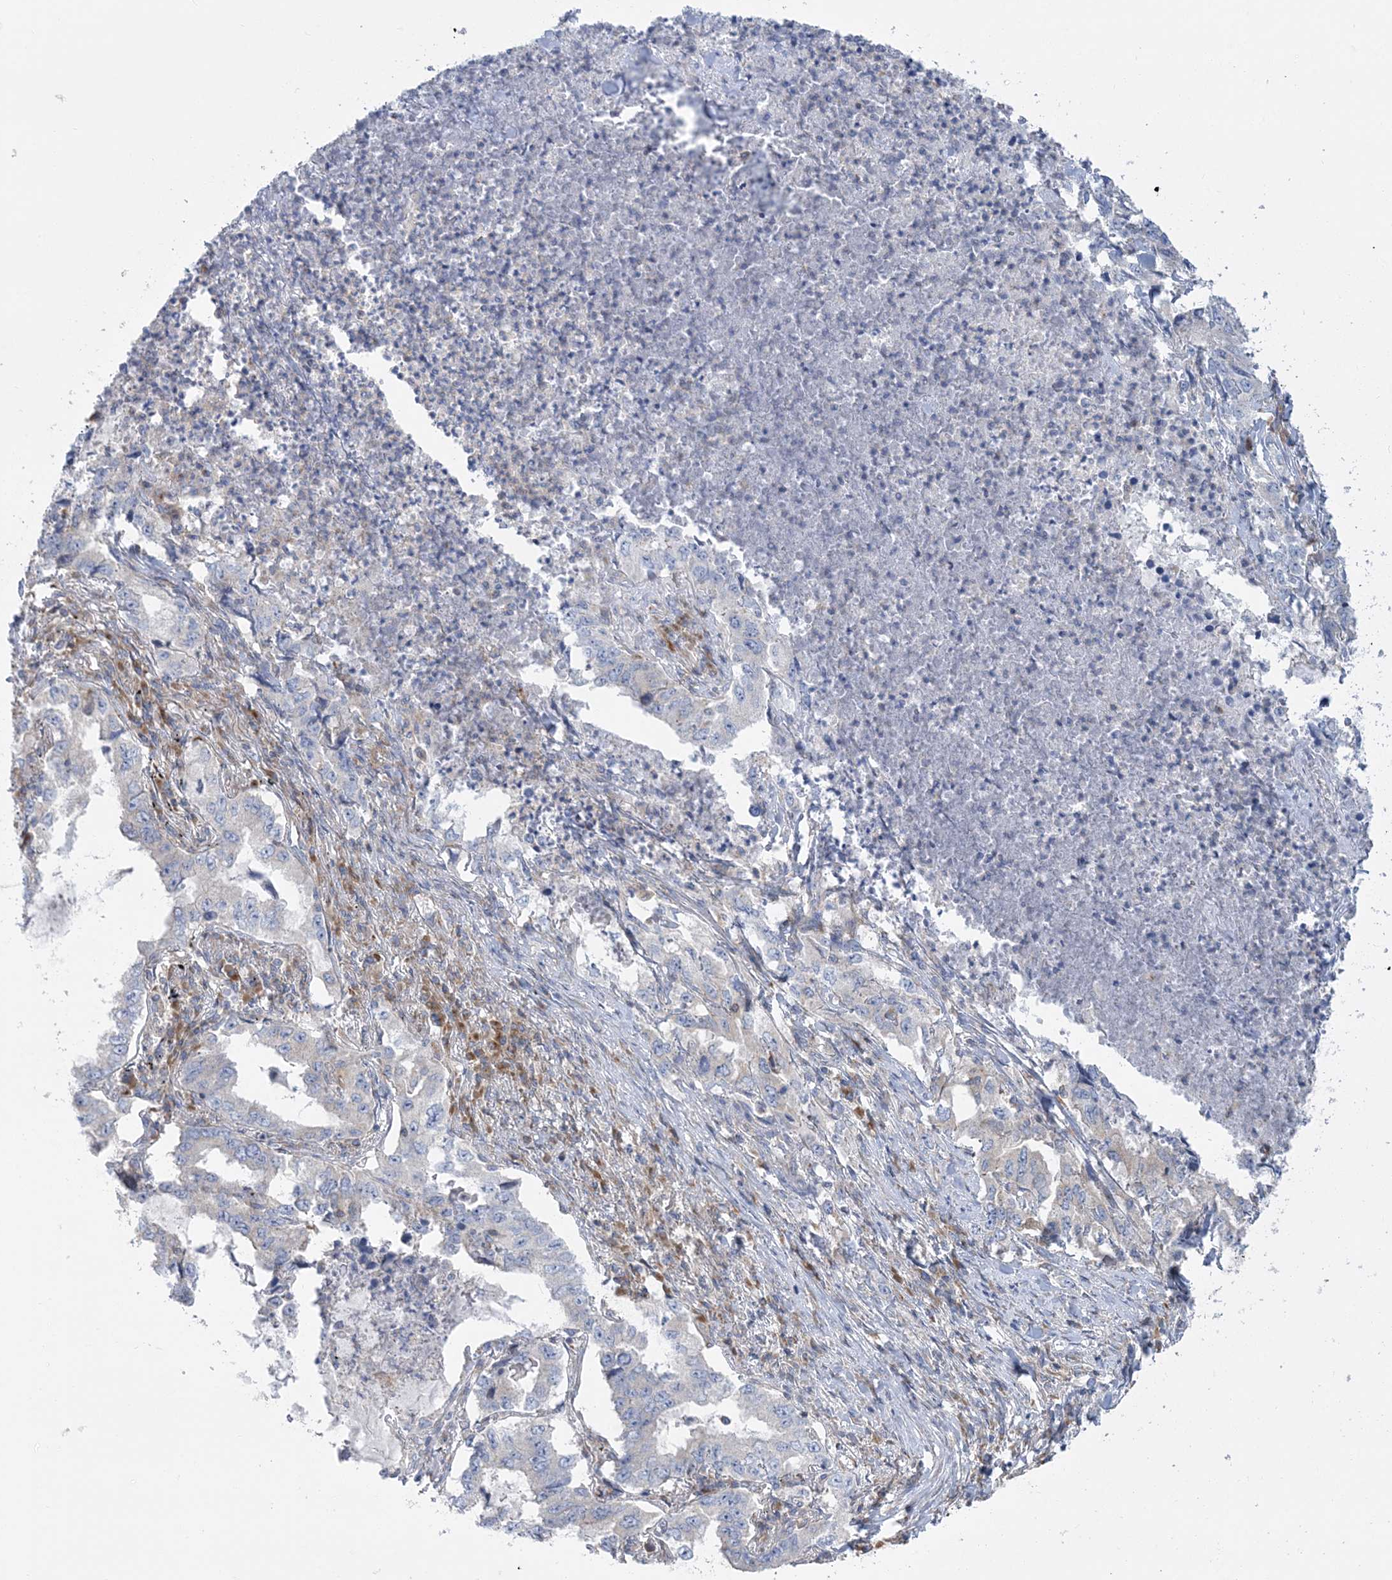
{"staining": {"intensity": "weak", "quantity": "<25%", "location": "cytoplasmic/membranous"}, "tissue": "lung cancer", "cell_type": "Tumor cells", "image_type": "cancer", "snomed": [{"axis": "morphology", "description": "Adenocarcinoma, NOS"}, {"axis": "topography", "description": "Lung"}], "caption": "Immunohistochemistry micrograph of neoplastic tissue: lung adenocarcinoma stained with DAB (3,3'-diaminobenzidine) demonstrates no significant protein positivity in tumor cells. The staining was performed using DAB to visualize the protein expression in brown, while the nuclei were stained in blue with hematoxylin (Magnification: 20x).", "gene": "FAM114A2", "patient": {"sex": "female", "age": 51}}